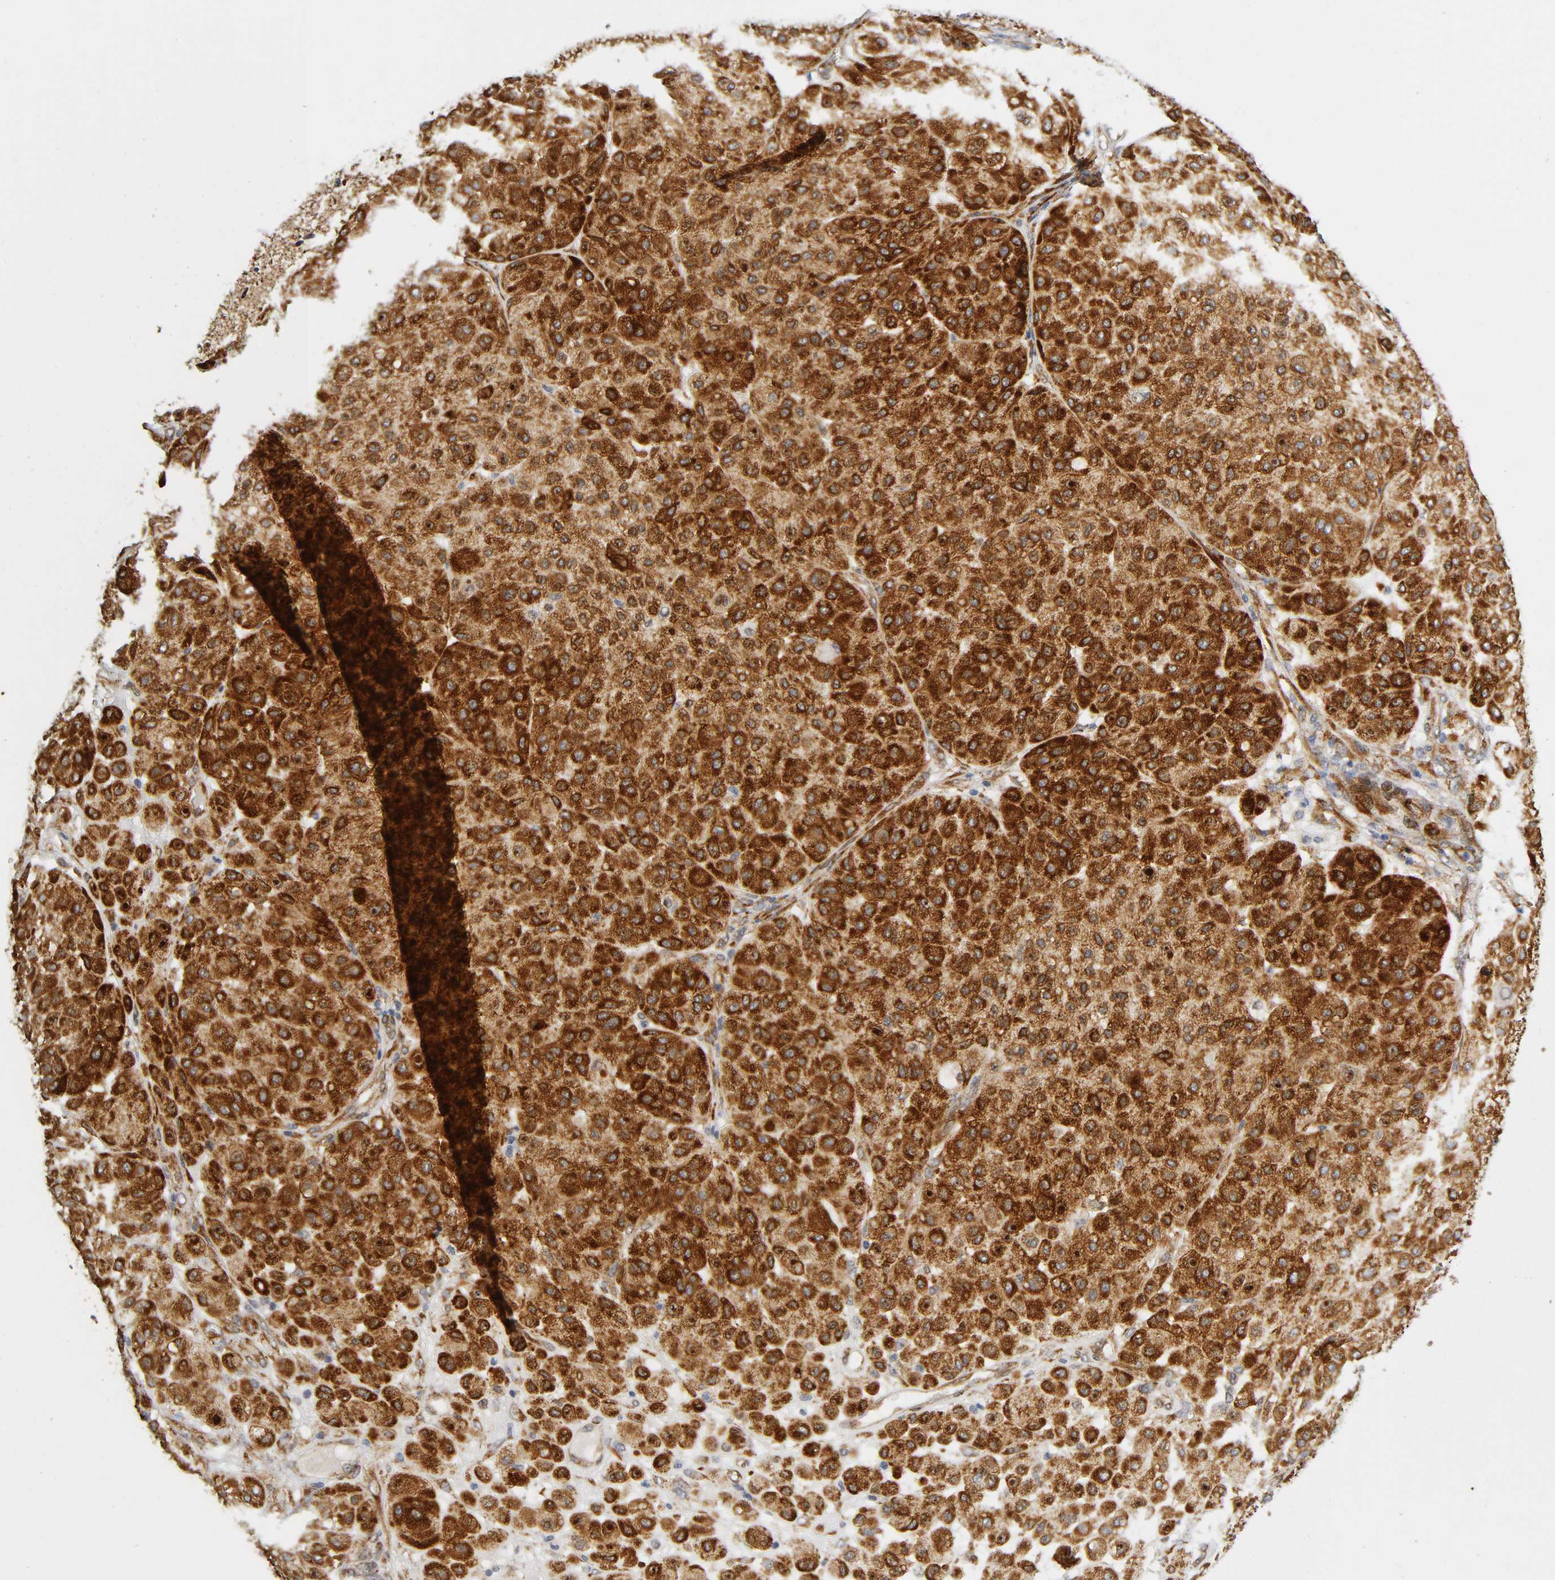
{"staining": {"intensity": "strong", "quantity": ">75%", "location": "cytoplasmic/membranous"}, "tissue": "melanoma", "cell_type": "Tumor cells", "image_type": "cancer", "snomed": [{"axis": "morphology", "description": "Normal tissue, NOS"}, {"axis": "morphology", "description": "Malignant melanoma, Metastatic site"}, {"axis": "topography", "description": "Skin"}], "caption": "Malignant melanoma (metastatic site) stained with immunohistochemistry exhibits strong cytoplasmic/membranous expression in approximately >75% of tumor cells.", "gene": "SOS2", "patient": {"sex": "male", "age": 41}}